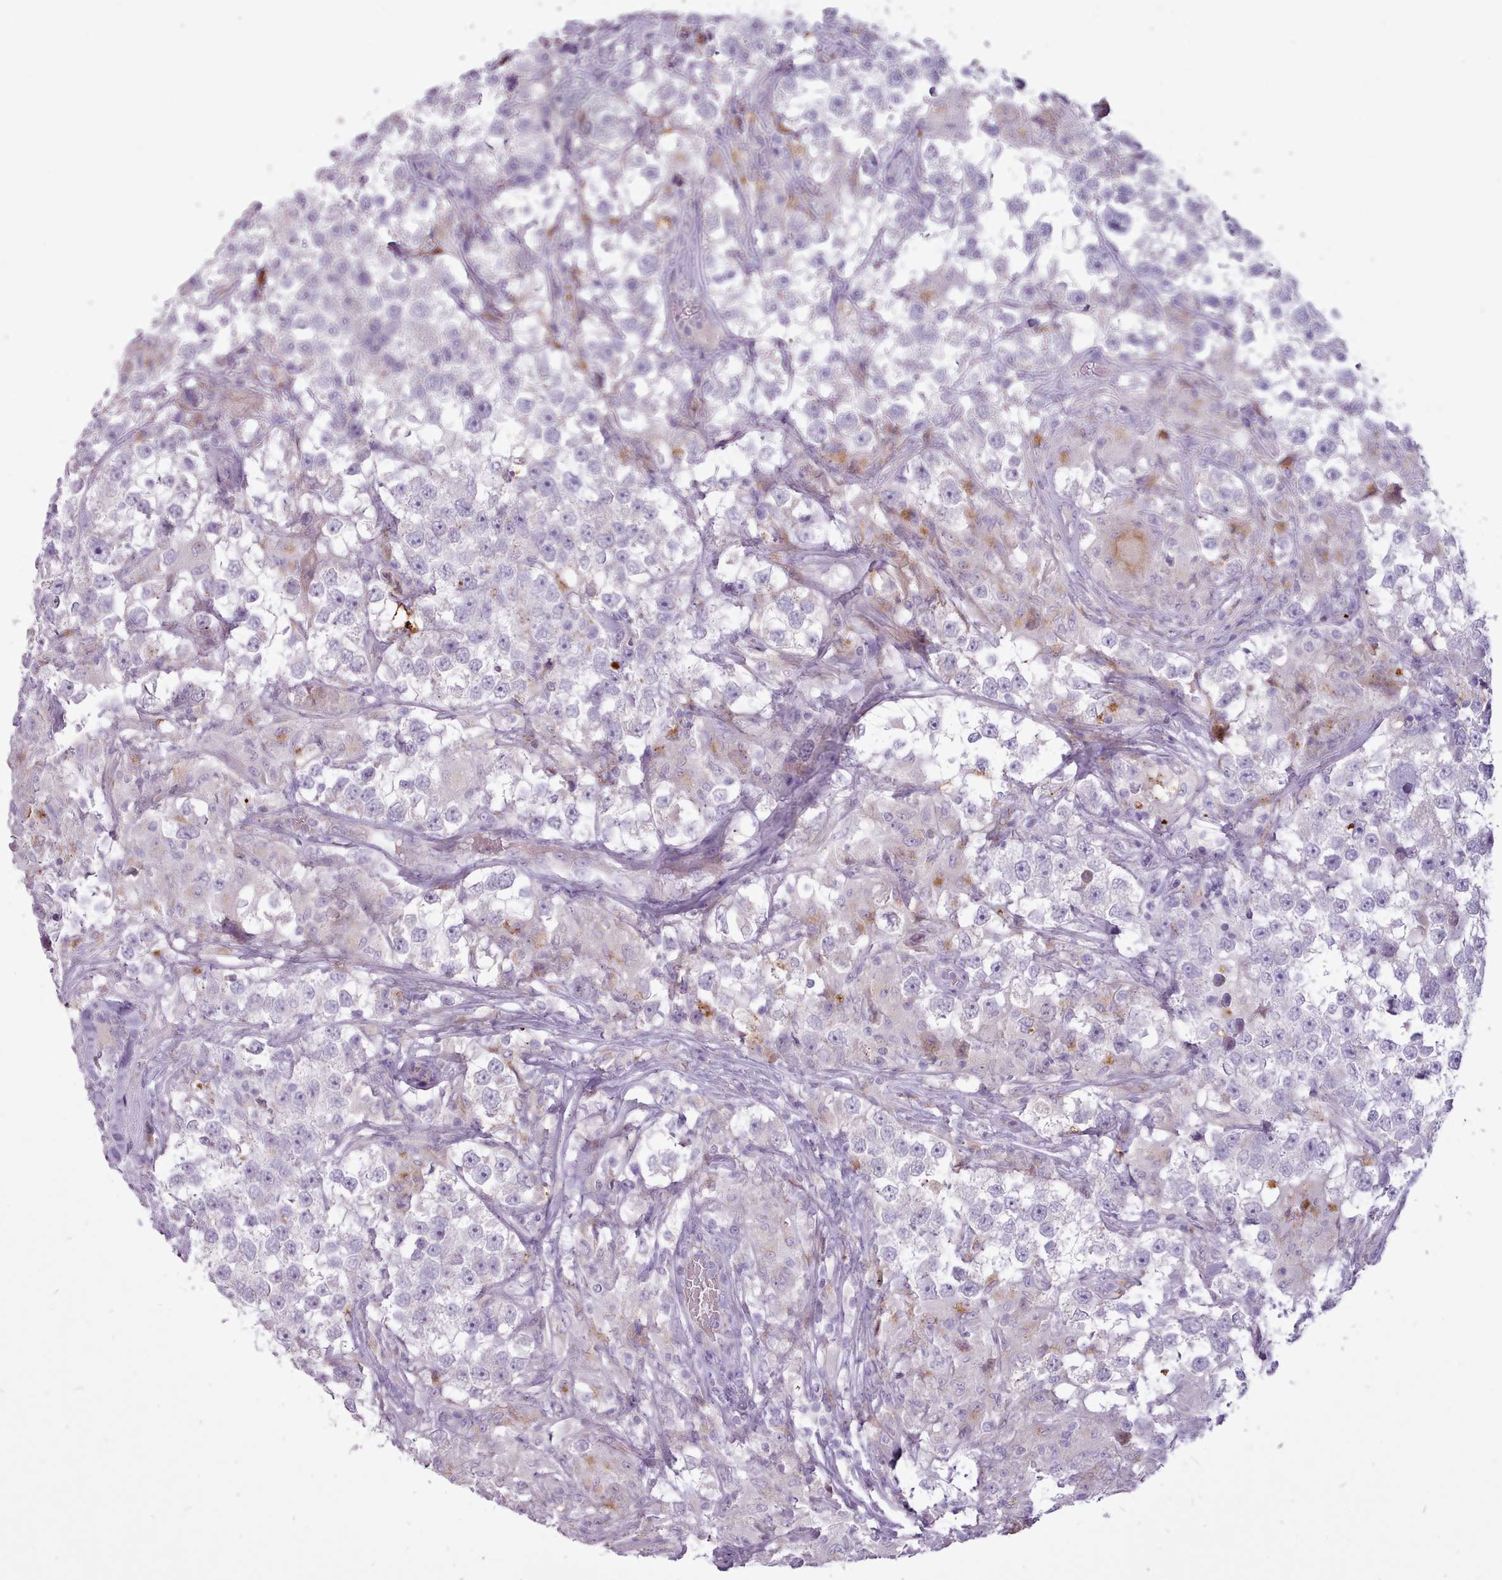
{"staining": {"intensity": "negative", "quantity": "none", "location": "none"}, "tissue": "testis cancer", "cell_type": "Tumor cells", "image_type": "cancer", "snomed": [{"axis": "morphology", "description": "Seminoma, NOS"}, {"axis": "topography", "description": "Testis"}], "caption": "Tumor cells show no significant expression in testis cancer.", "gene": "ATRAID", "patient": {"sex": "male", "age": 46}}